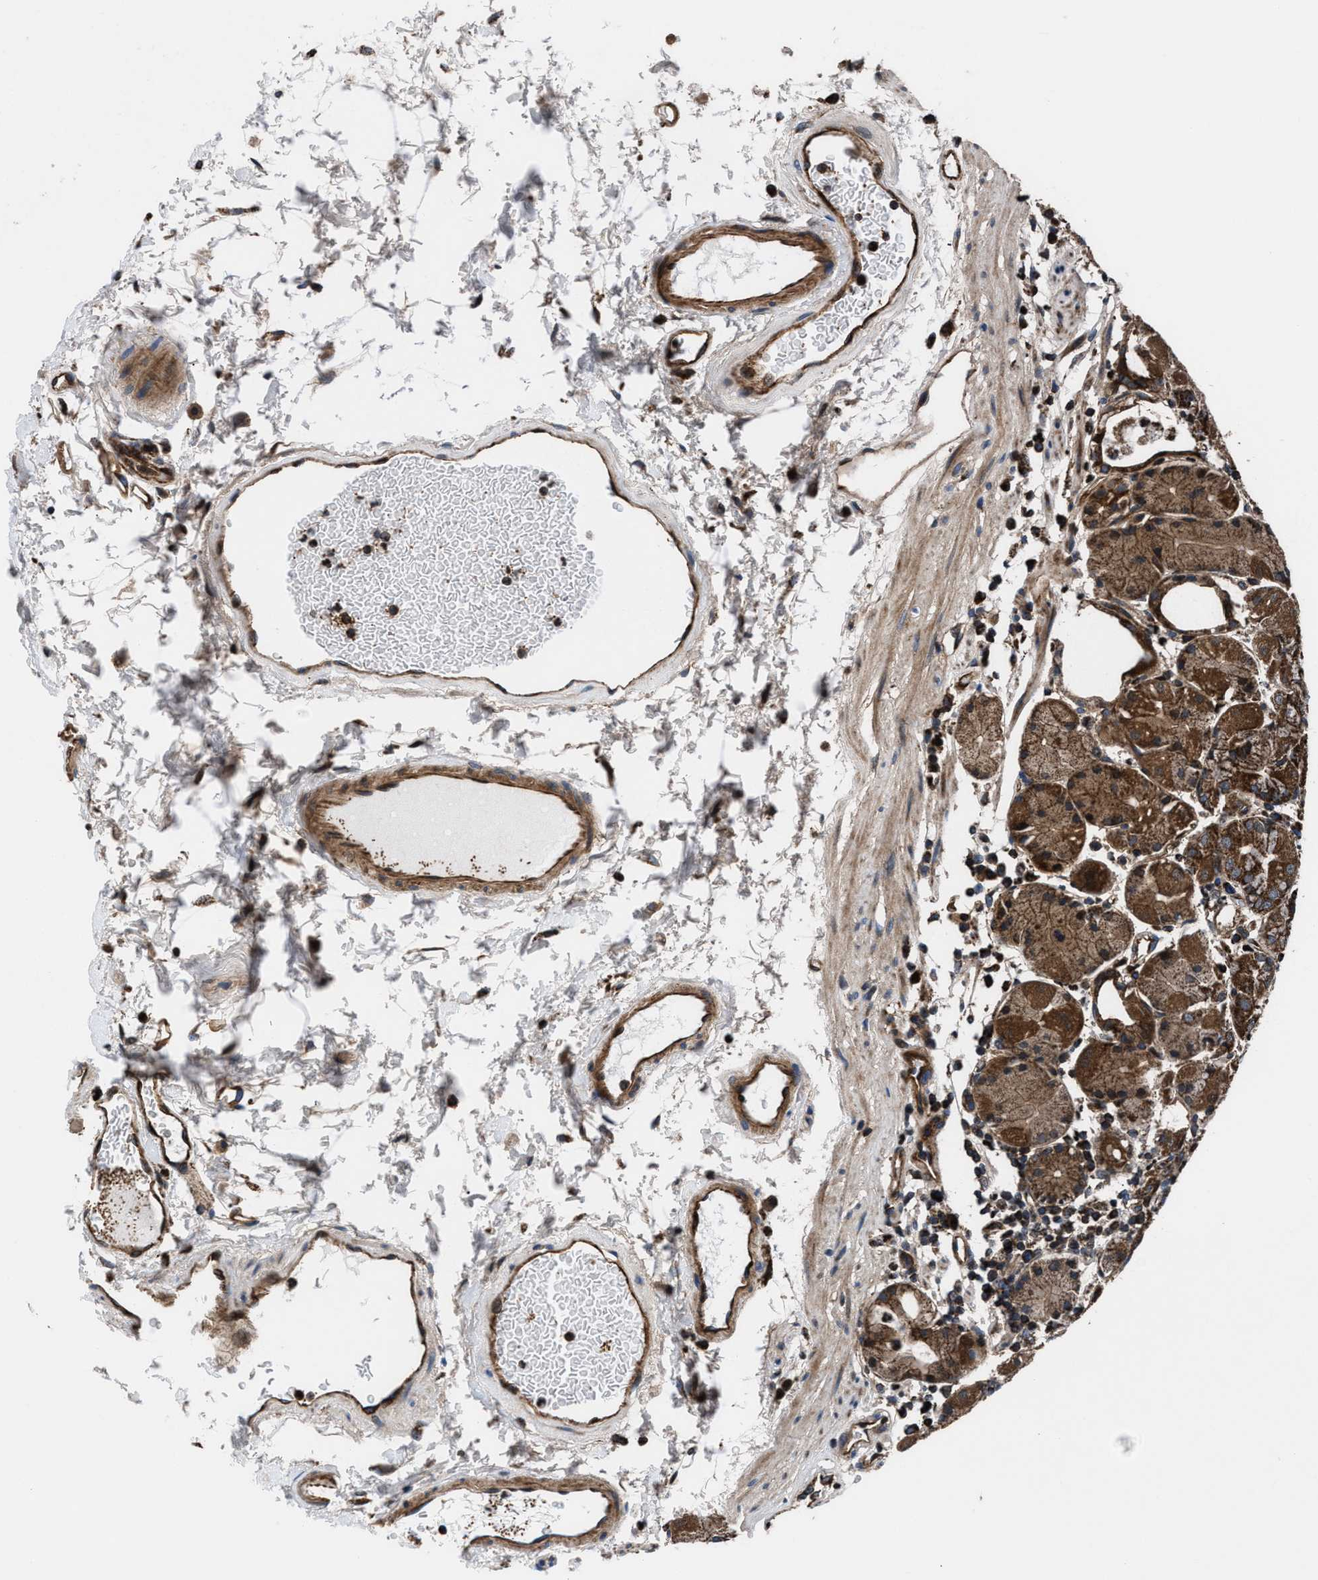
{"staining": {"intensity": "strong", "quantity": "25%-75%", "location": "cytoplasmic/membranous"}, "tissue": "stomach", "cell_type": "Glandular cells", "image_type": "normal", "snomed": [{"axis": "morphology", "description": "Normal tissue, NOS"}, {"axis": "topography", "description": "Stomach"}, {"axis": "topography", "description": "Stomach, lower"}], "caption": "Immunohistochemical staining of unremarkable human stomach displays 25%-75% levels of strong cytoplasmic/membranous protein staining in approximately 25%-75% of glandular cells. Nuclei are stained in blue.", "gene": "PRR15L", "patient": {"sex": "female", "age": 75}}